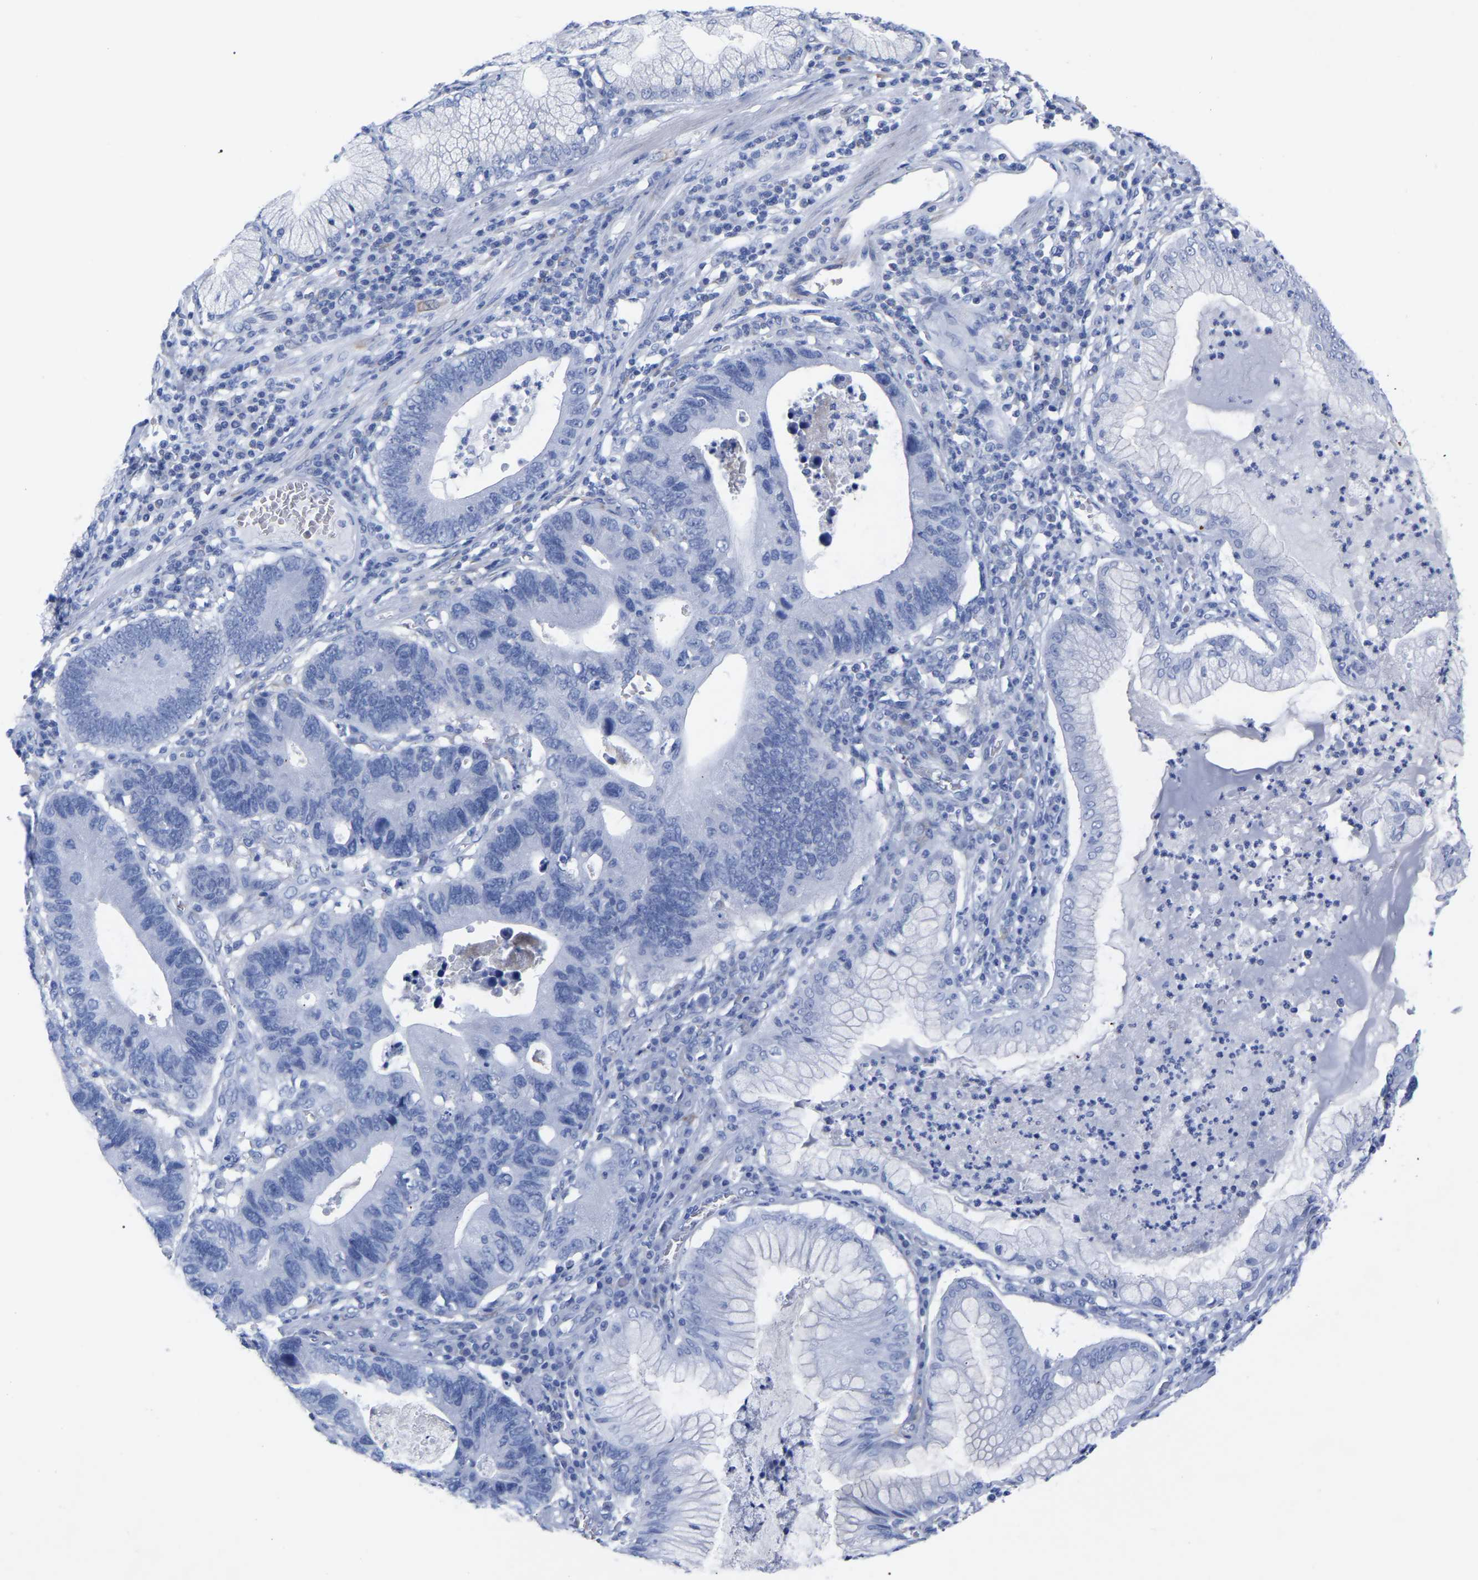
{"staining": {"intensity": "negative", "quantity": "none", "location": "none"}, "tissue": "stomach cancer", "cell_type": "Tumor cells", "image_type": "cancer", "snomed": [{"axis": "morphology", "description": "Adenocarcinoma, NOS"}, {"axis": "topography", "description": "Stomach"}], "caption": "This micrograph is of adenocarcinoma (stomach) stained with immunohistochemistry to label a protein in brown with the nuclei are counter-stained blue. There is no expression in tumor cells.", "gene": "HAPLN1", "patient": {"sex": "male", "age": 59}}